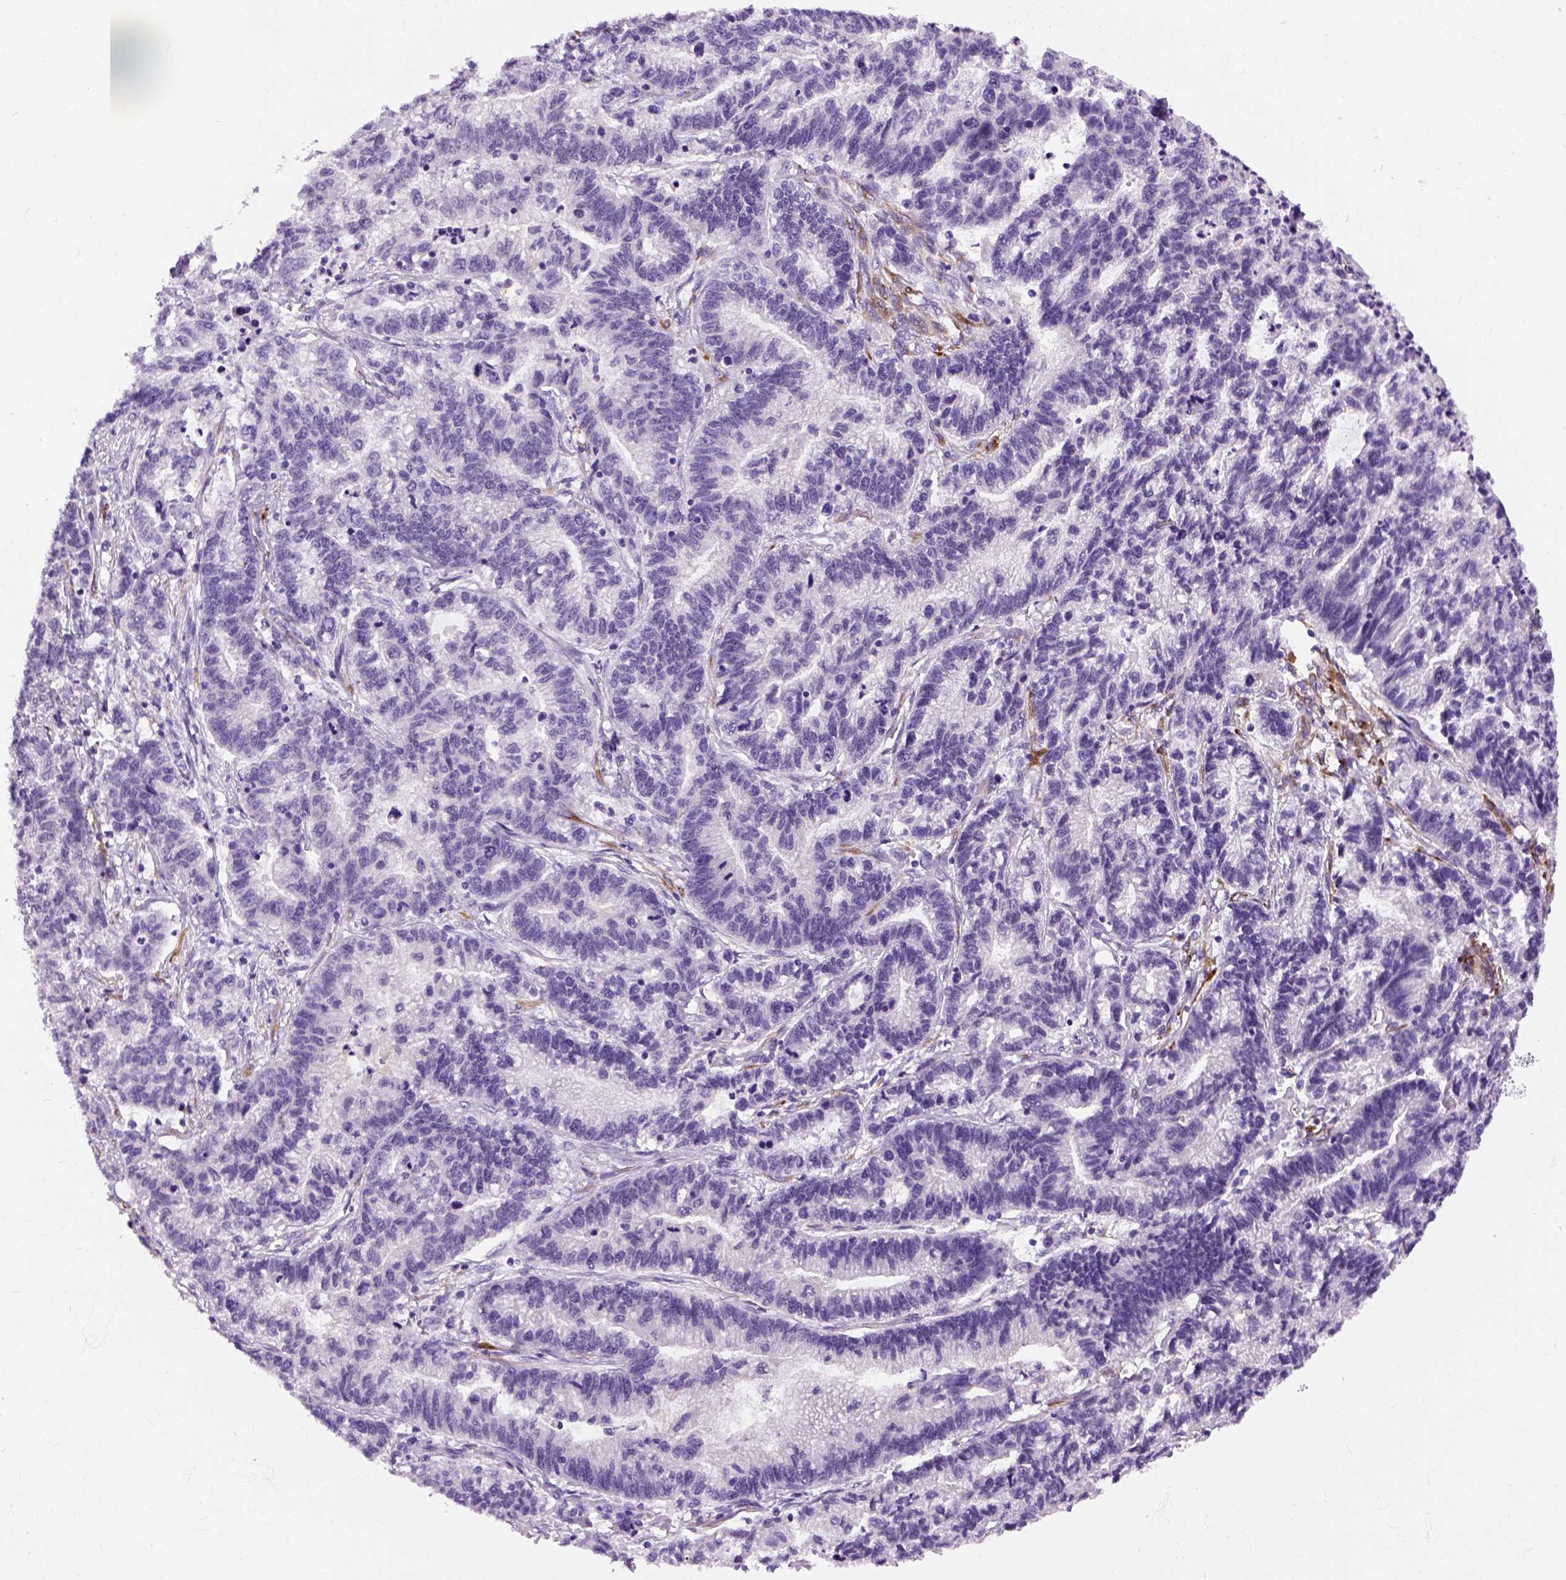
{"staining": {"intensity": "negative", "quantity": "none", "location": "none"}, "tissue": "stomach cancer", "cell_type": "Tumor cells", "image_type": "cancer", "snomed": [{"axis": "morphology", "description": "Adenocarcinoma, NOS"}, {"axis": "topography", "description": "Stomach"}], "caption": "The image displays no staining of tumor cells in stomach adenocarcinoma. (Stains: DAB (3,3'-diaminobenzidine) immunohistochemistry (IHC) with hematoxylin counter stain, Microscopy: brightfield microscopy at high magnification).", "gene": "KAZN", "patient": {"sex": "male", "age": 83}}